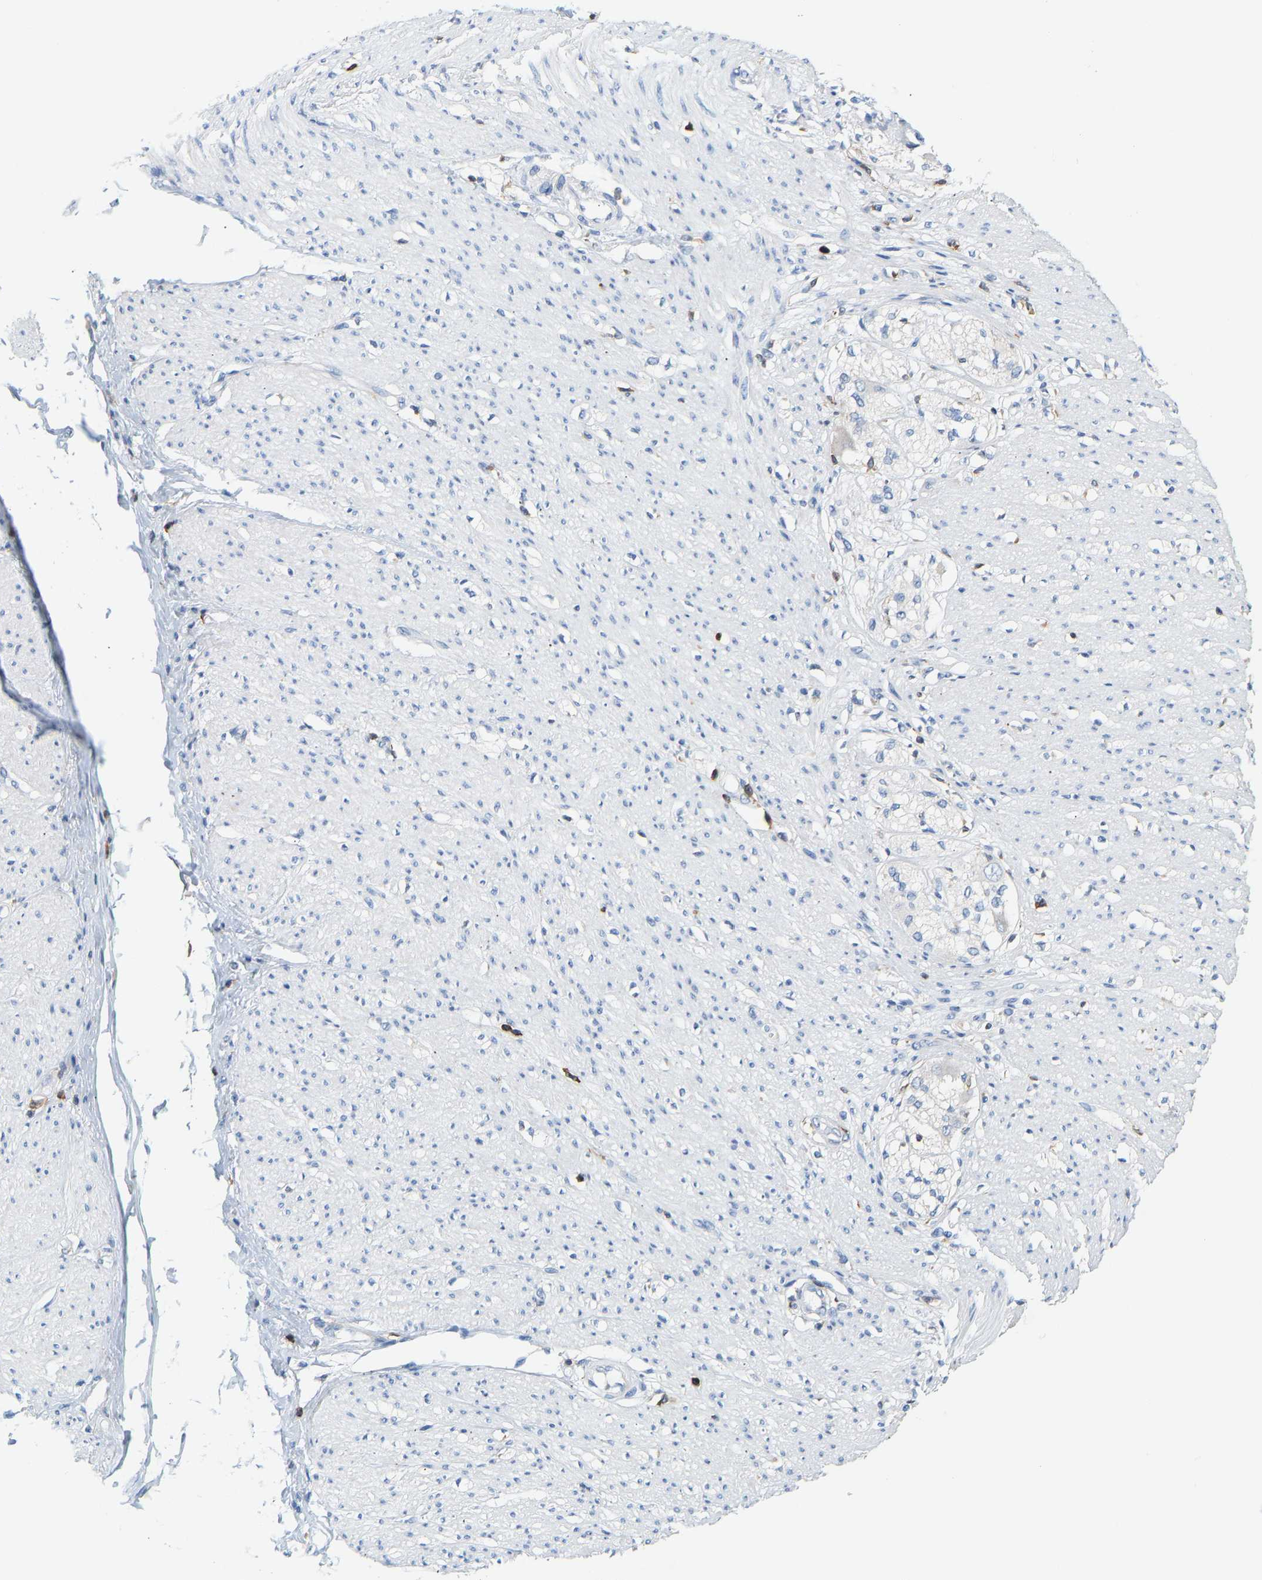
{"staining": {"intensity": "negative", "quantity": "none", "location": "none"}, "tissue": "adipose tissue", "cell_type": "Adipocytes", "image_type": "normal", "snomed": [{"axis": "morphology", "description": "Normal tissue, NOS"}, {"axis": "morphology", "description": "Adenocarcinoma, NOS"}, {"axis": "topography", "description": "Colon"}, {"axis": "topography", "description": "Peripheral nerve tissue"}], "caption": "DAB immunohistochemical staining of normal human adipose tissue displays no significant positivity in adipocytes. (DAB immunohistochemistry (IHC) visualized using brightfield microscopy, high magnification).", "gene": "EVL", "patient": {"sex": "male", "age": 14}}